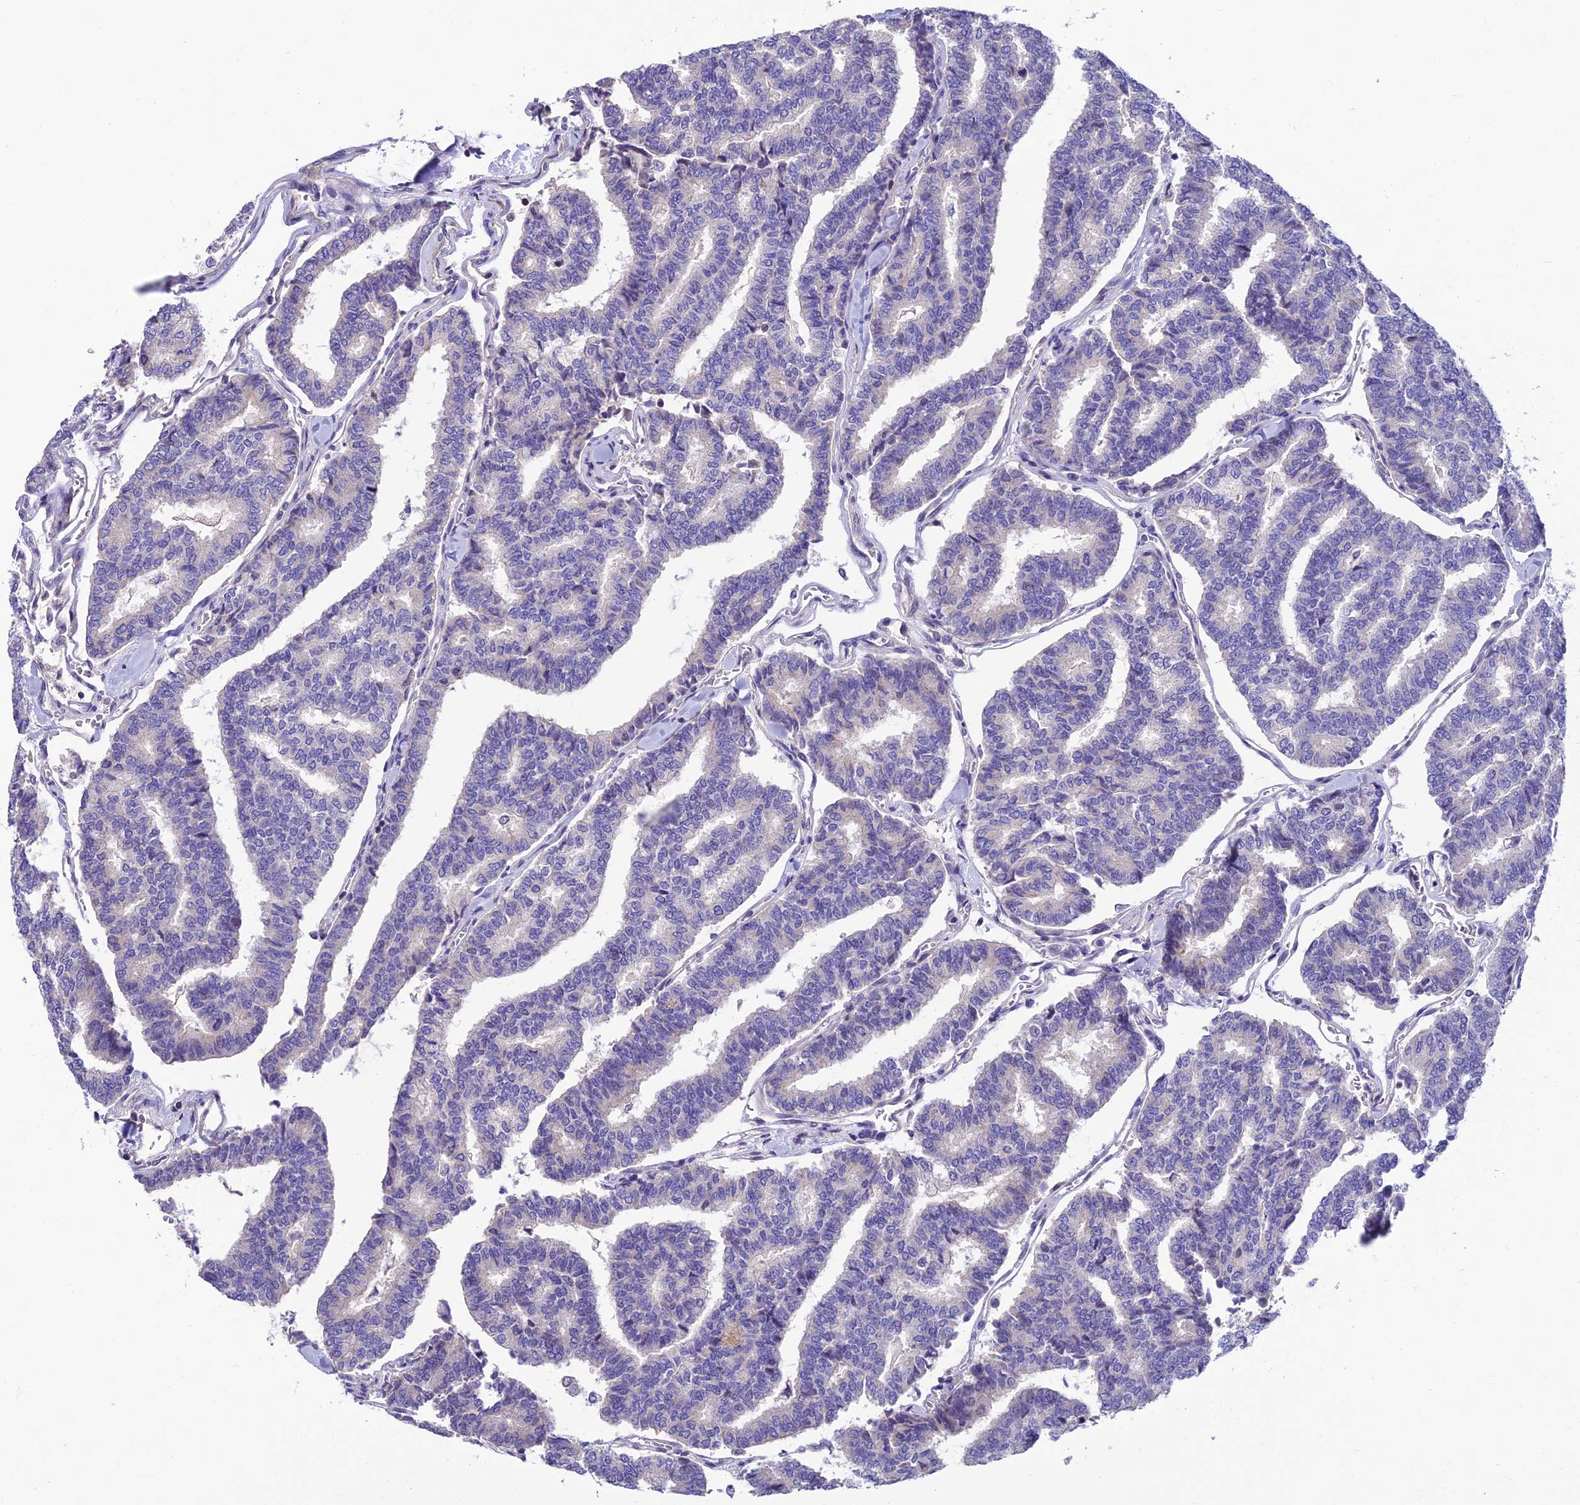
{"staining": {"intensity": "negative", "quantity": "none", "location": "none"}, "tissue": "thyroid cancer", "cell_type": "Tumor cells", "image_type": "cancer", "snomed": [{"axis": "morphology", "description": "Papillary adenocarcinoma, NOS"}, {"axis": "topography", "description": "Thyroid gland"}], "caption": "High power microscopy histopathology image of an IHC micrograph of papillary adenocarcinoma (thyroid), revealing no significant staining in tumor cells.", "gene": "FAM178B", "patient": {"sex": "female", "age": 35}}